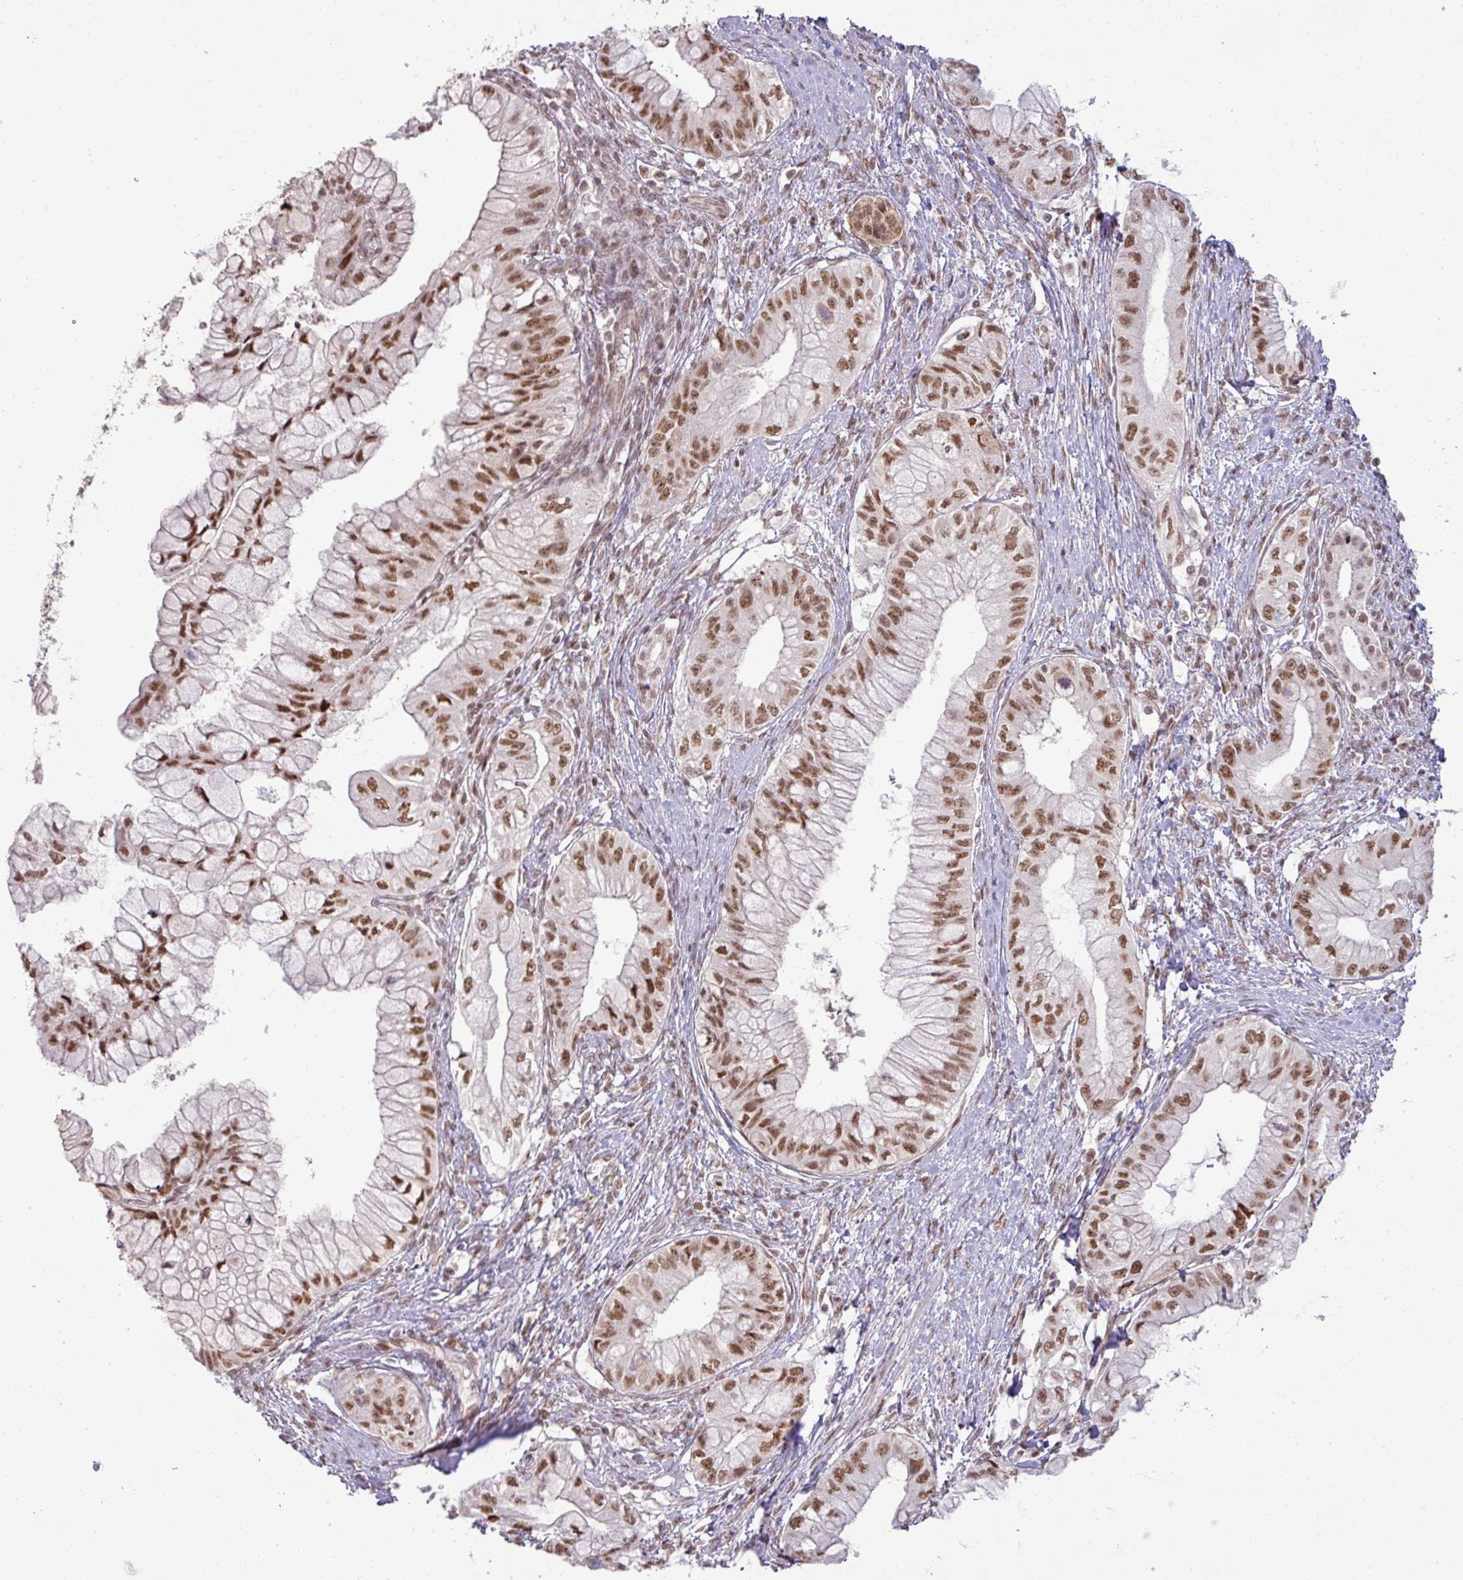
{"staining": {"intensity": "strong", "quantity": ">75%", "location": "nuclear"}, "tissue": "pancreatic cancer", "cell_type": "Tumor cells", "image_type": "cancer", "snomed": [{"axis": "morphology", "description": "Adenocarcinoma, NOS"}, {"axis": "topography", "description": "Pancreas"}], "caption": "Pancreatic cancer stained with immunohistochemistry (IHC) reveals strong nuclear staining in about >75% of tumor cells.", "gene": "PTPN20", "patient": {"sex": "male", "age": 48}}